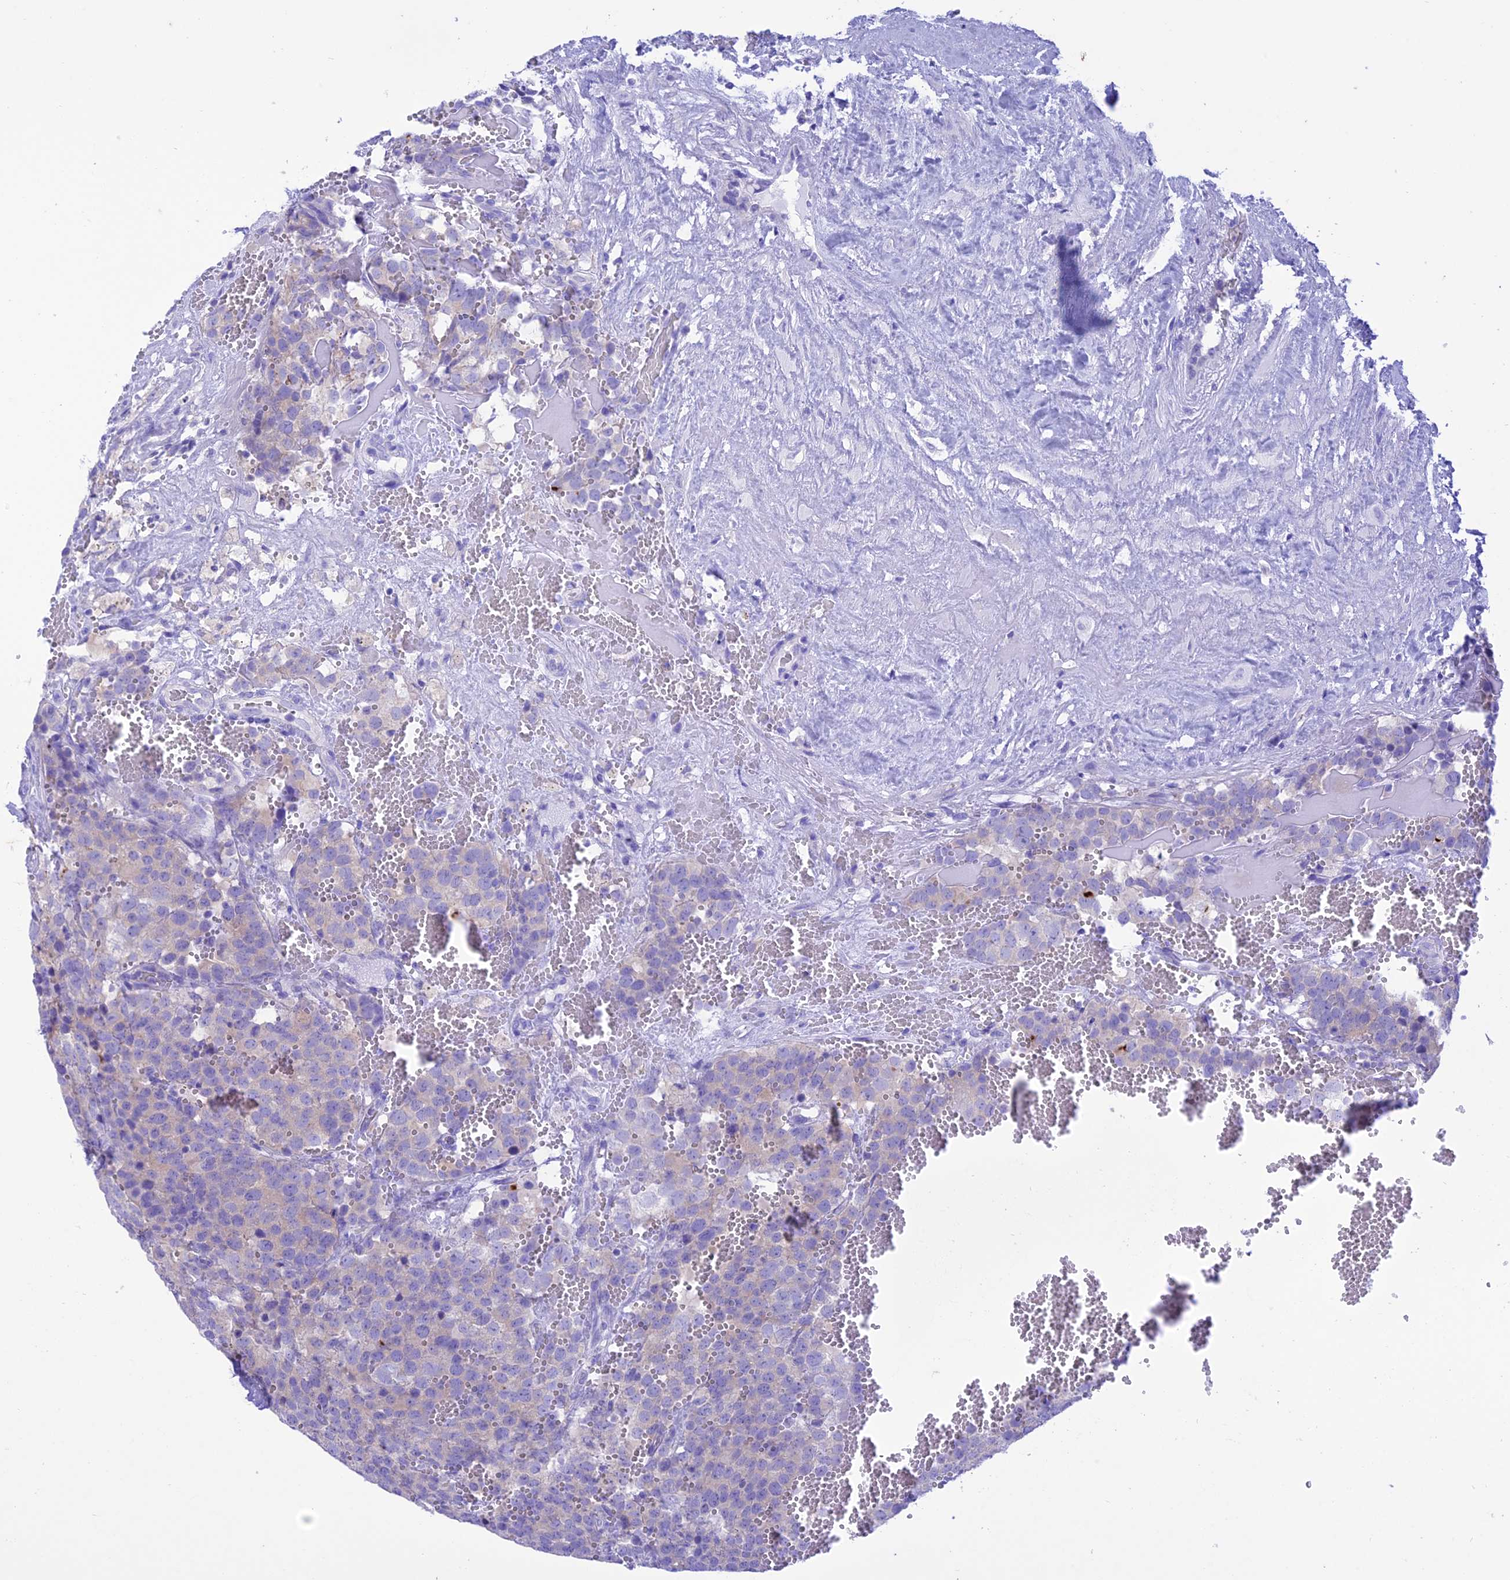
{"staining": {"intensity": "negative", "quantity": "none", "location": "none"}, "tissue": "testis cancer", "cell_type": "Tumor cells", "image_type": "cancer", "snomed": [{"axis": "morphology", "description": "Seminoma, NOS"}, {"axis": "topography", "description": "Testis"}], "caption": "This is a histopathology image of immunohistochemistry staining of seminoma (testis), which shows no expression in tumor cells.", "gene": "VPS52", "patient": {"sex": "male", "age": 71}}